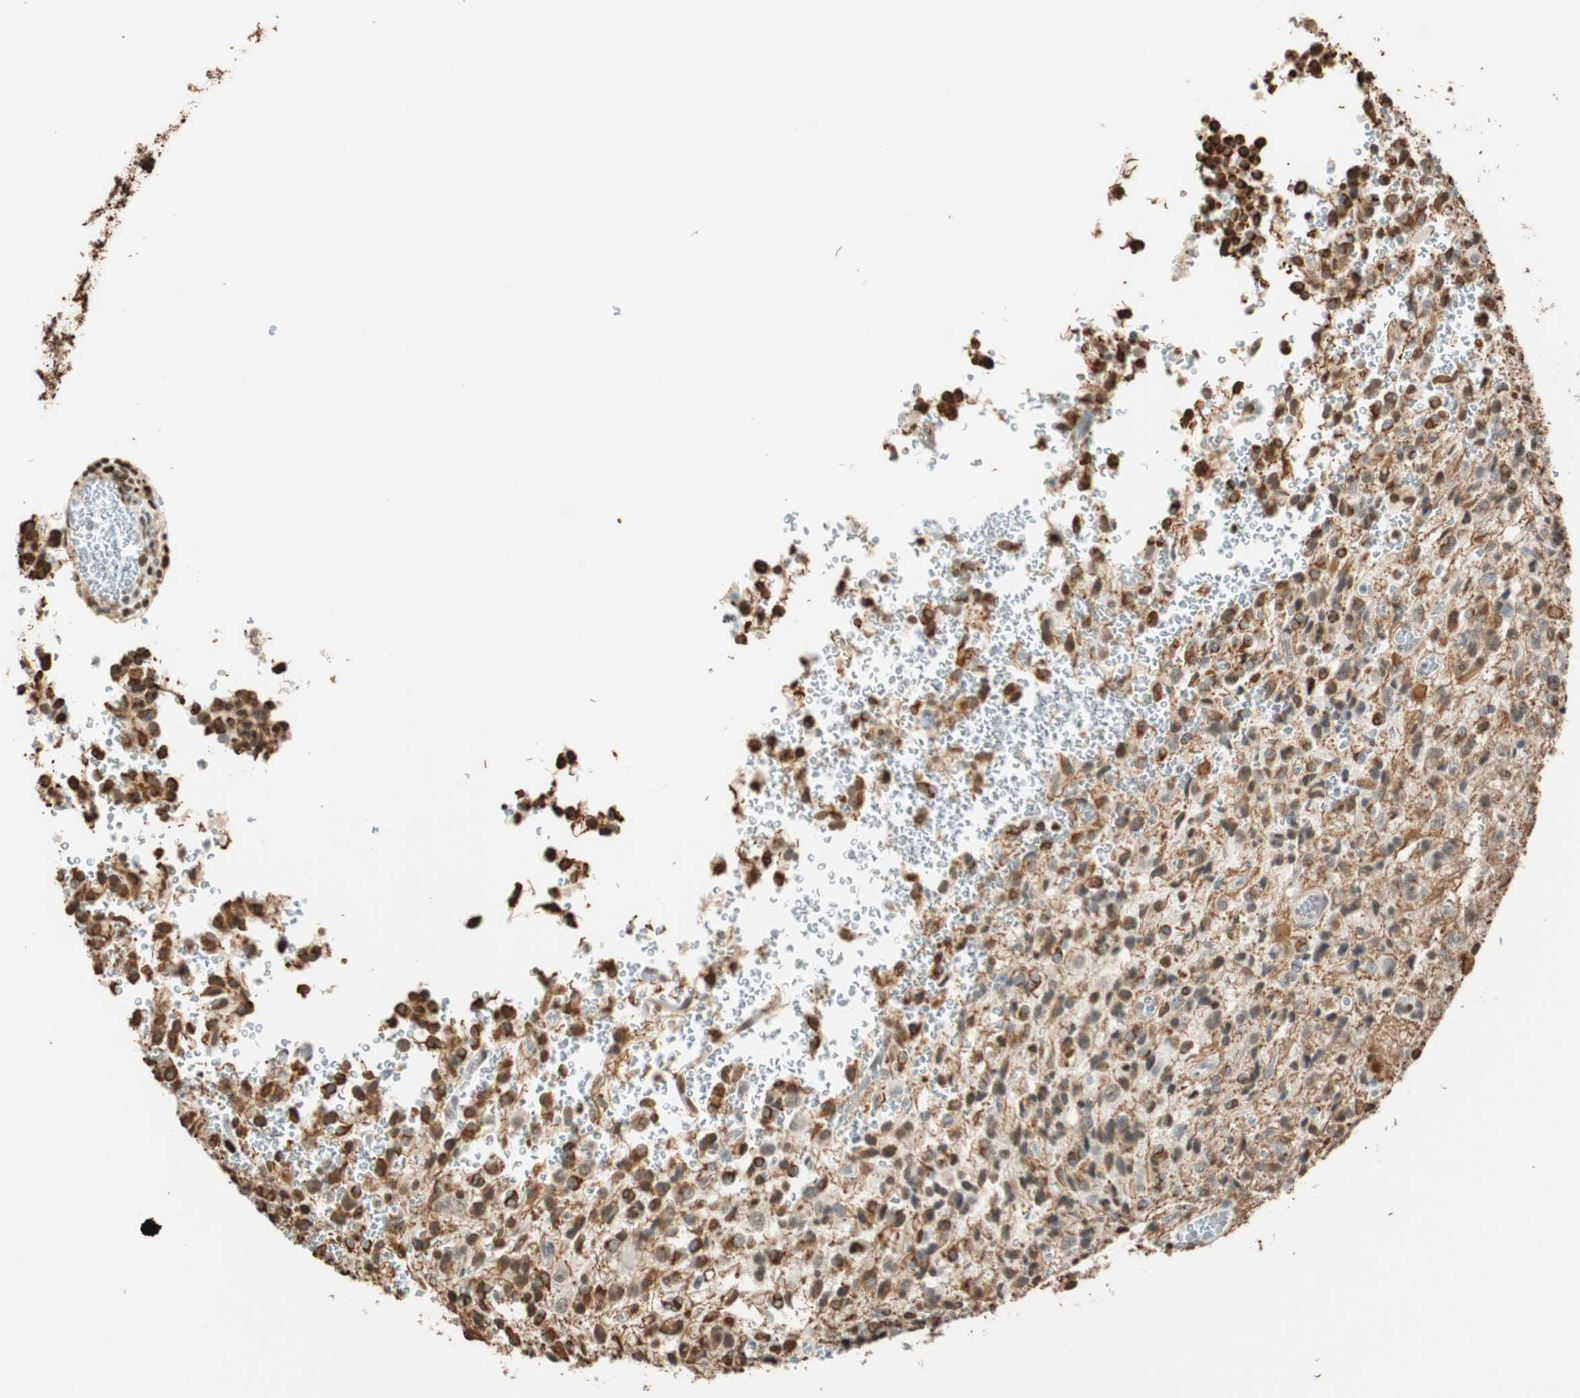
{"staining": {"intensity": "strong", "quantity": "25%-75%", "location": "cytoplasmic/membranous,nuclear"}, "tissue": "glioma", "cell_type": "Tumor cells", "image_type": "cancer", "snomed": [{"axis": "morphology", "description": "Glioma, malignant, High grade"}, {"axis": "topography", "description": "pancreas cauda"}], "caption": "Immunohistochemical staining of human malignant glioma (high-grade) demonstrates high levels of strong cytoplasmic/membranous and nuclear expression in approximately 25%-75% of tumor cells.", "gene": "FANCG", "patient": {"sex": "male", "age": 60}}